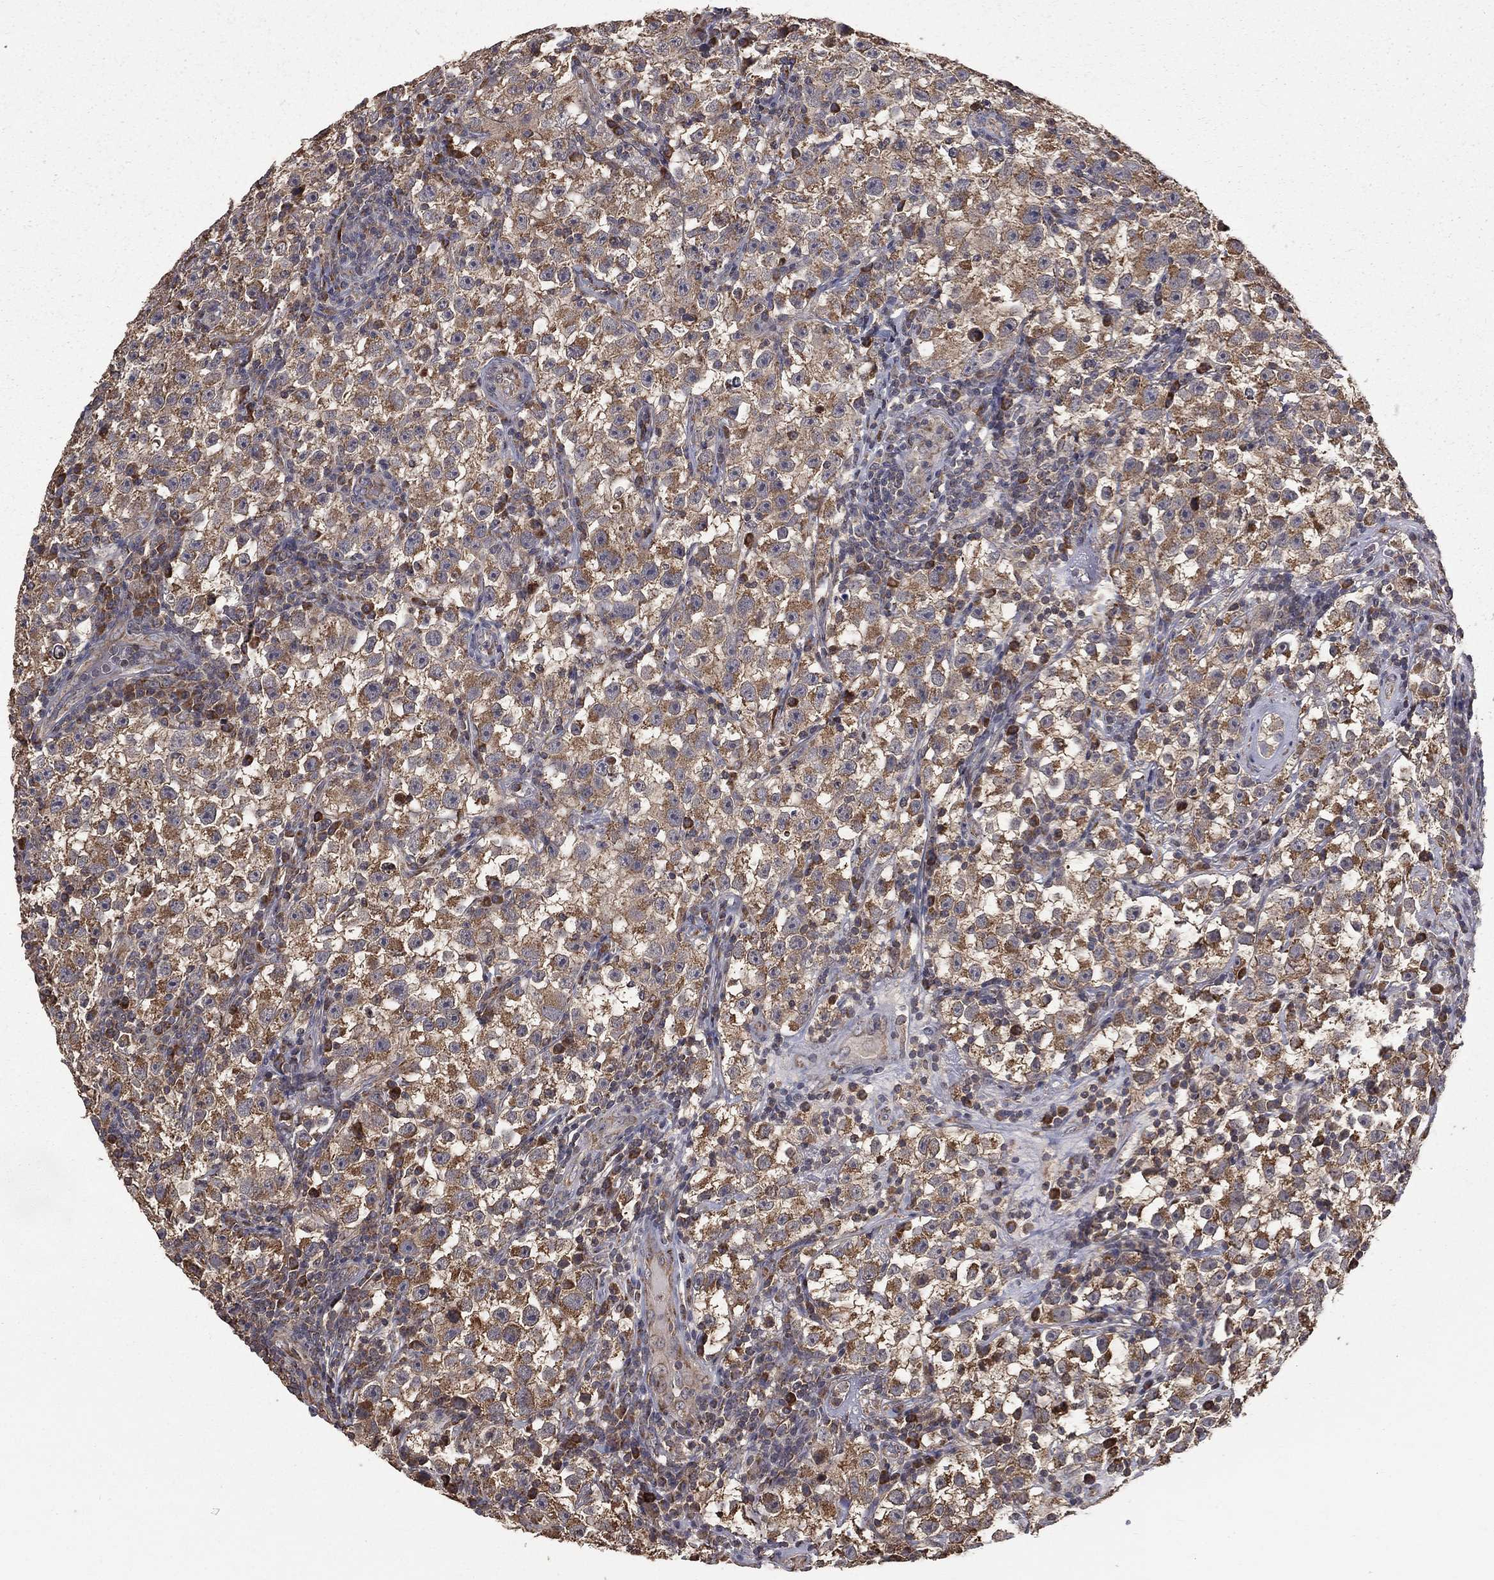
{"staining": {"intensity": "moderate", "quantity": ">75%", "location": "cytoplasmic/membranous"}, "tissue": "testis cancer", "cell_type": "Tumor cells", "image_type": "cancer", "snomed": [{"axis": "morphology", "description": "Seminoma, NOS"}, {"axis": "topography", "description": "Testis"}], "caption": "Protein expression analysis of testis cancer (seminoma) demonstrates moderate cytoplasmic/membranous staining in approximately >75% of tumor cells. The staining is performed using DAB brown chromogen to label protein expression. The nuclei are counter-stained blue using hematoxylin.", "gene": "OLFML1", "patient": {"sex": "male", "age": 22}}